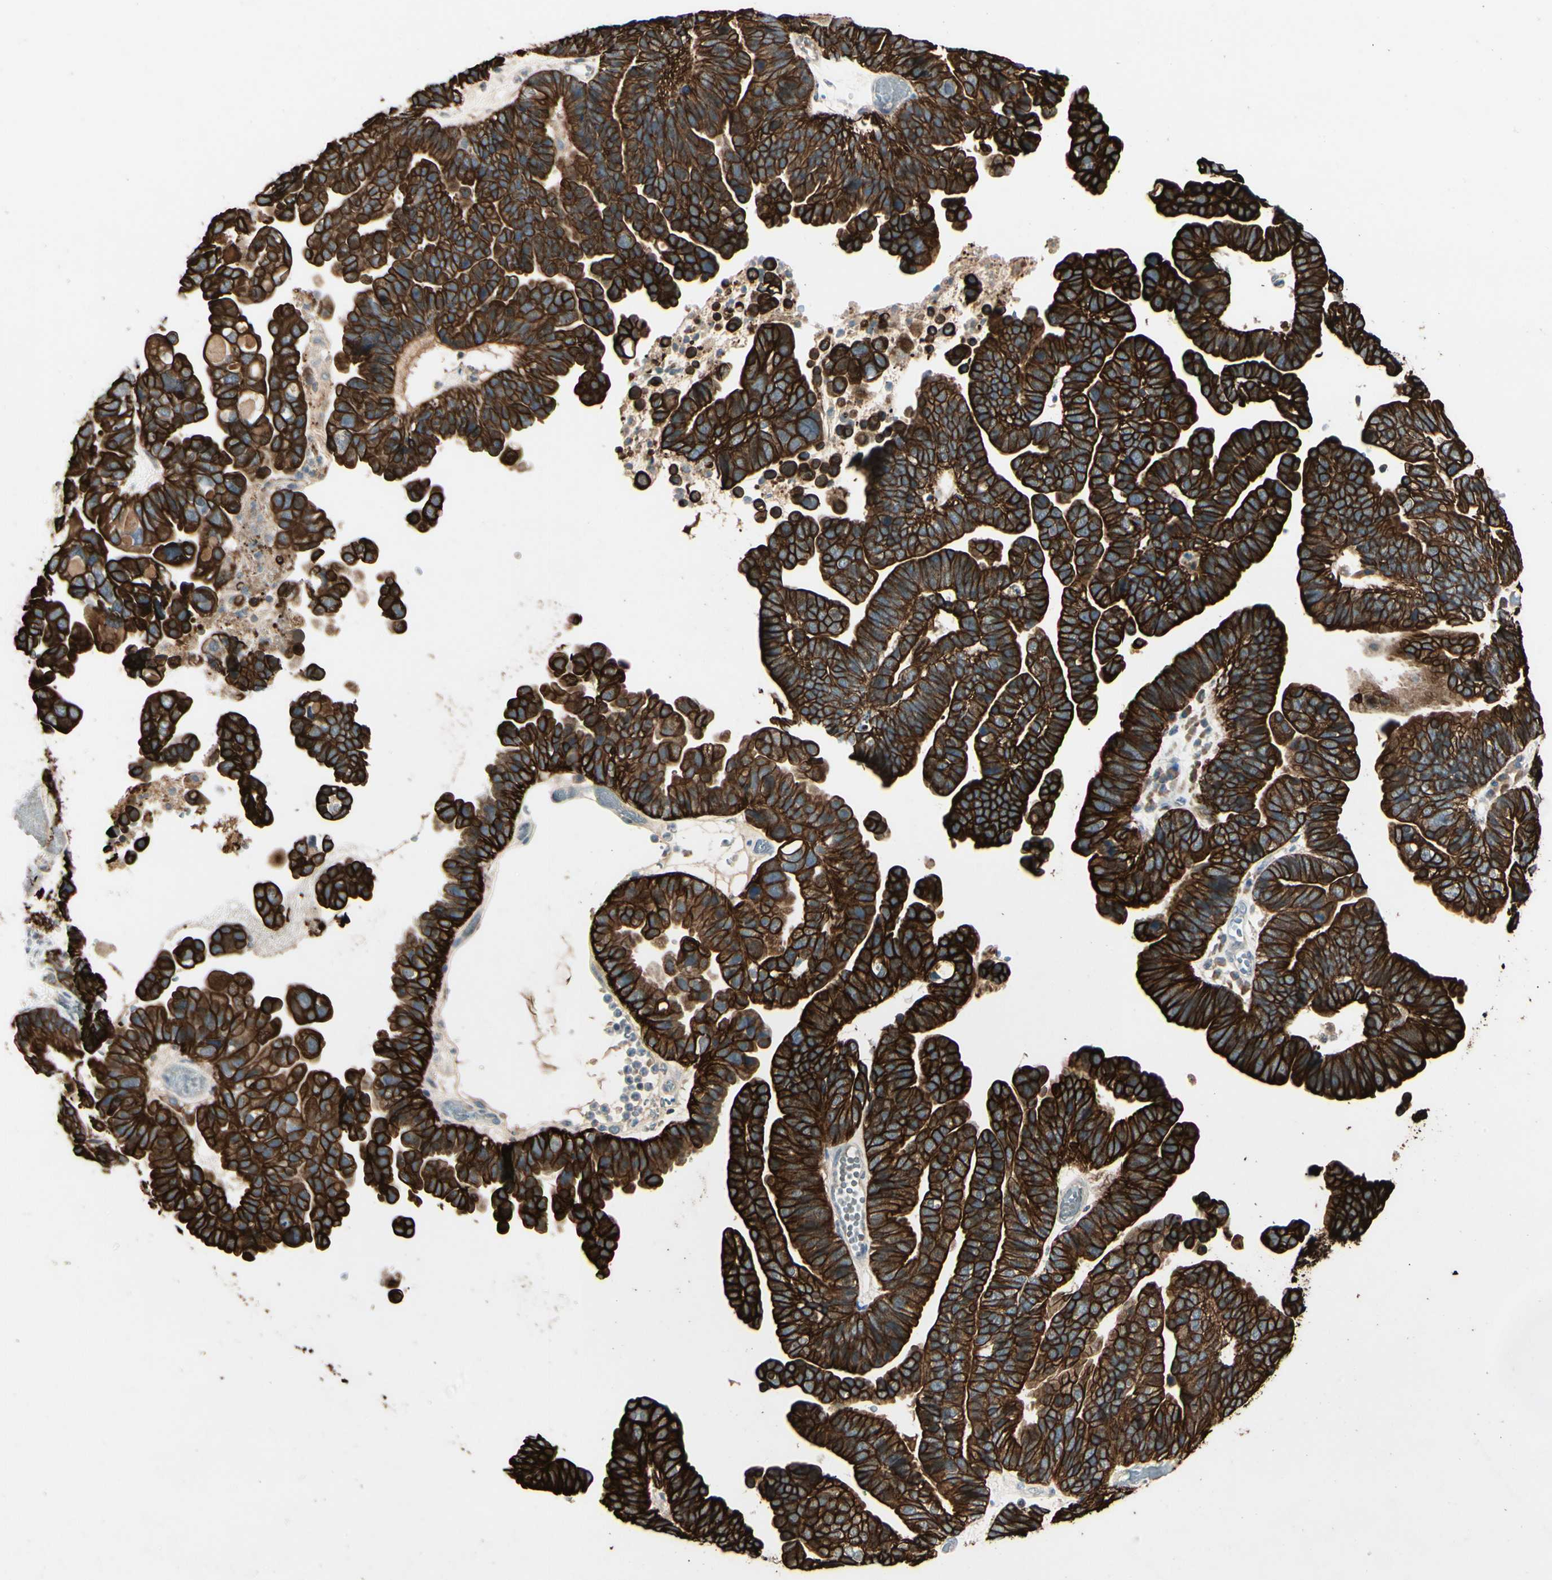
{"staining": {"intensity": "strong", "quantity": ">75%", "location": "cytoplasmic/membranous"}, "tissue": "ovarian cancer", "cell_type": "Tumor cells", "image_type": "cancer", "snomed": [{"axis": "morphology", "description": "Cystadenocarcinoma, serous, NOS"}, {"axis": "topography", "description": "Ovary"}], "caption": "This image exhibits IHC staining of ovarian serous cystadenocarcinoma, with high strong cytoplasmic/membranous staining in approximately >75% of tumor cells.", "gene": "SKIL", "patient": {"sex": "female", "age": 56}}